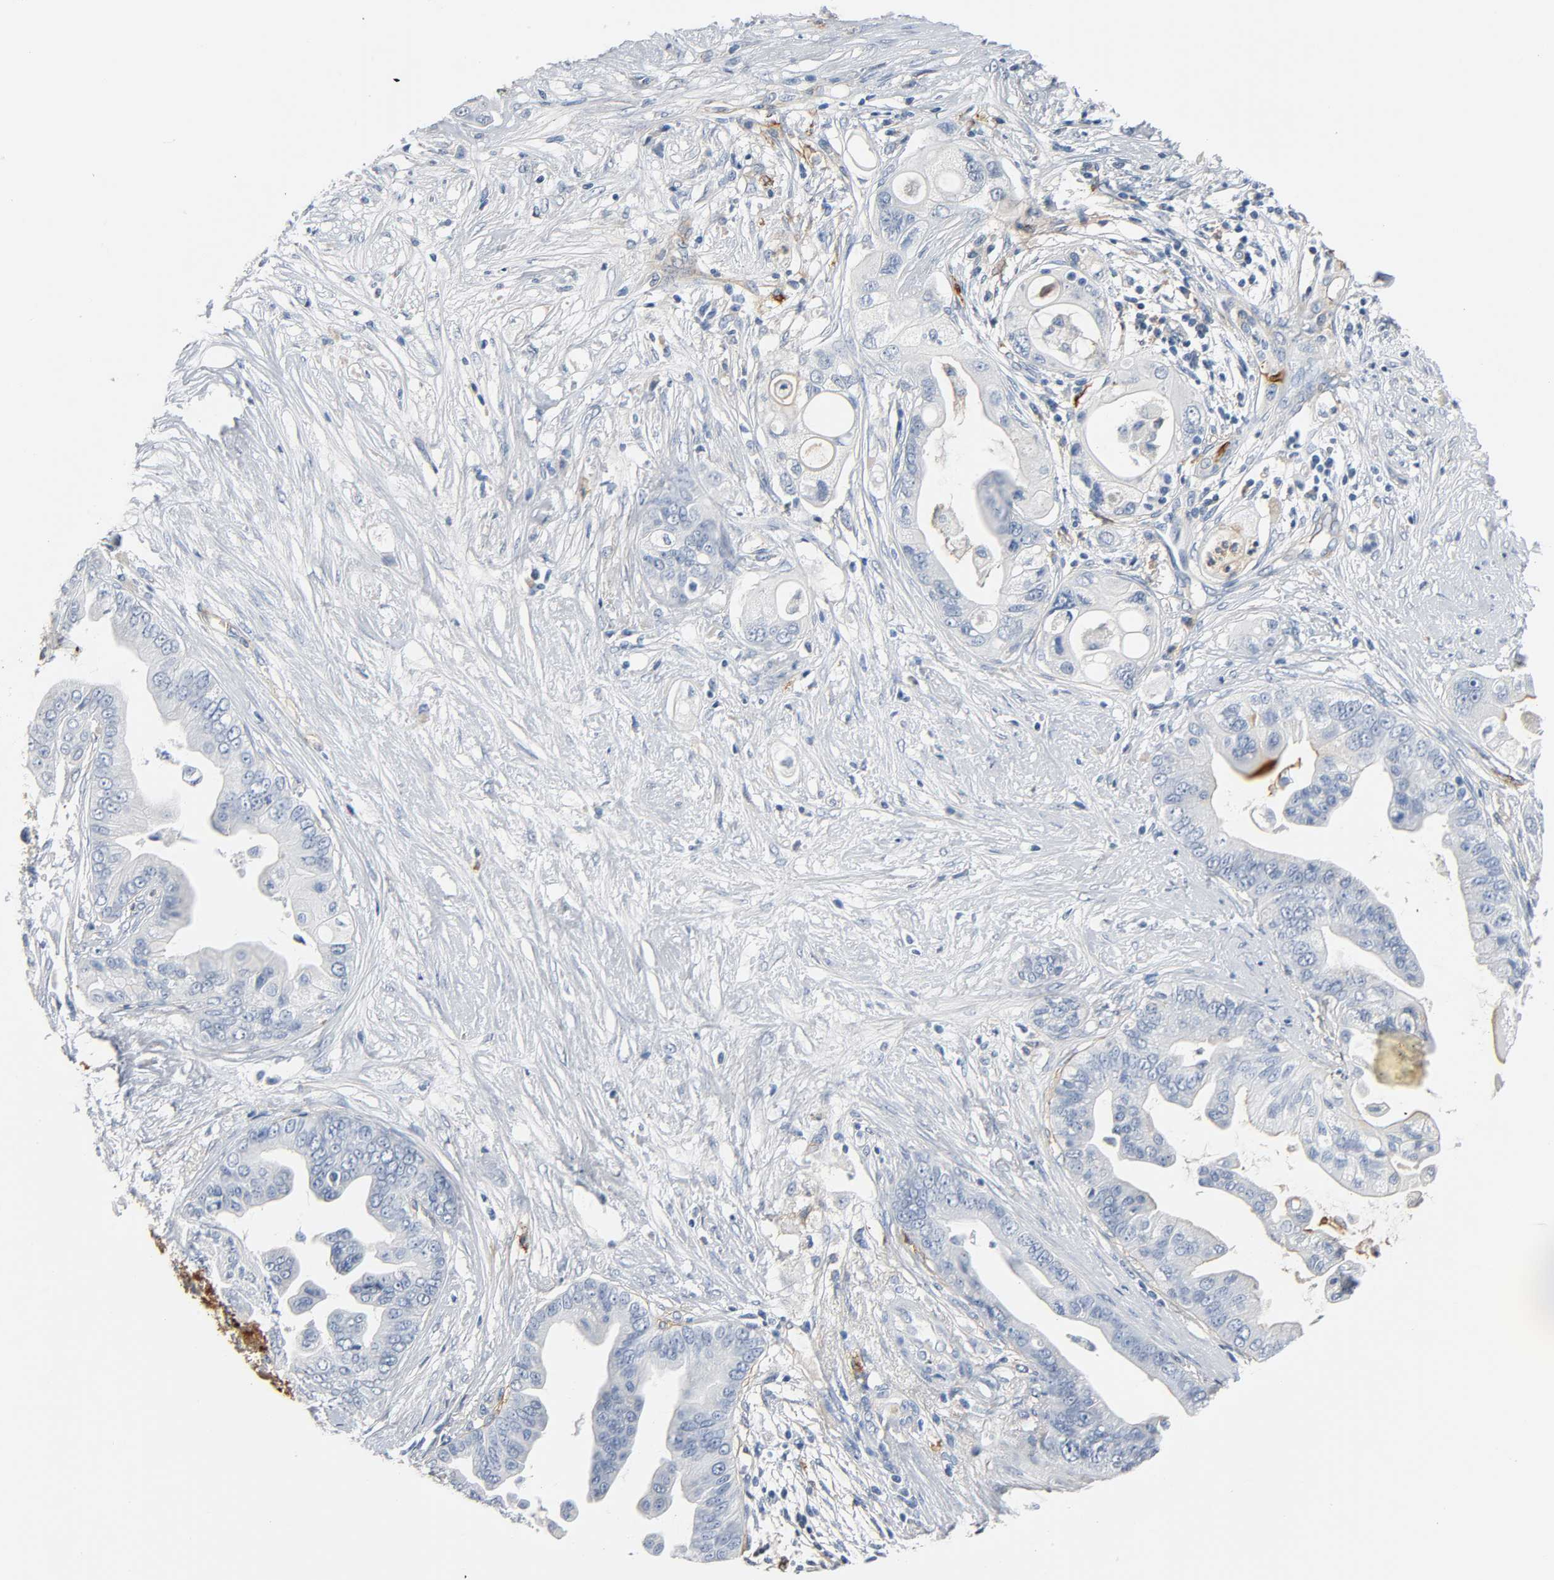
{"staining": {"intensity": "negative", "quantity": "none", "location": "none"}, "tissue": "pancreatic cancer", "cell_type": "Tumor cells", "image_type": "cancer", "snomed": [{"axis": "morphology", "description": "Adenocarcinoma, NOS"}, {"axis": "topography", "description": "Pancreas"}], "caption": "There is no significant expression in tumor cells of pancreatic cancer (adenocarcinoma).", "gene": "ANPEP", "patient": {"sex": "female", "age": 75}}